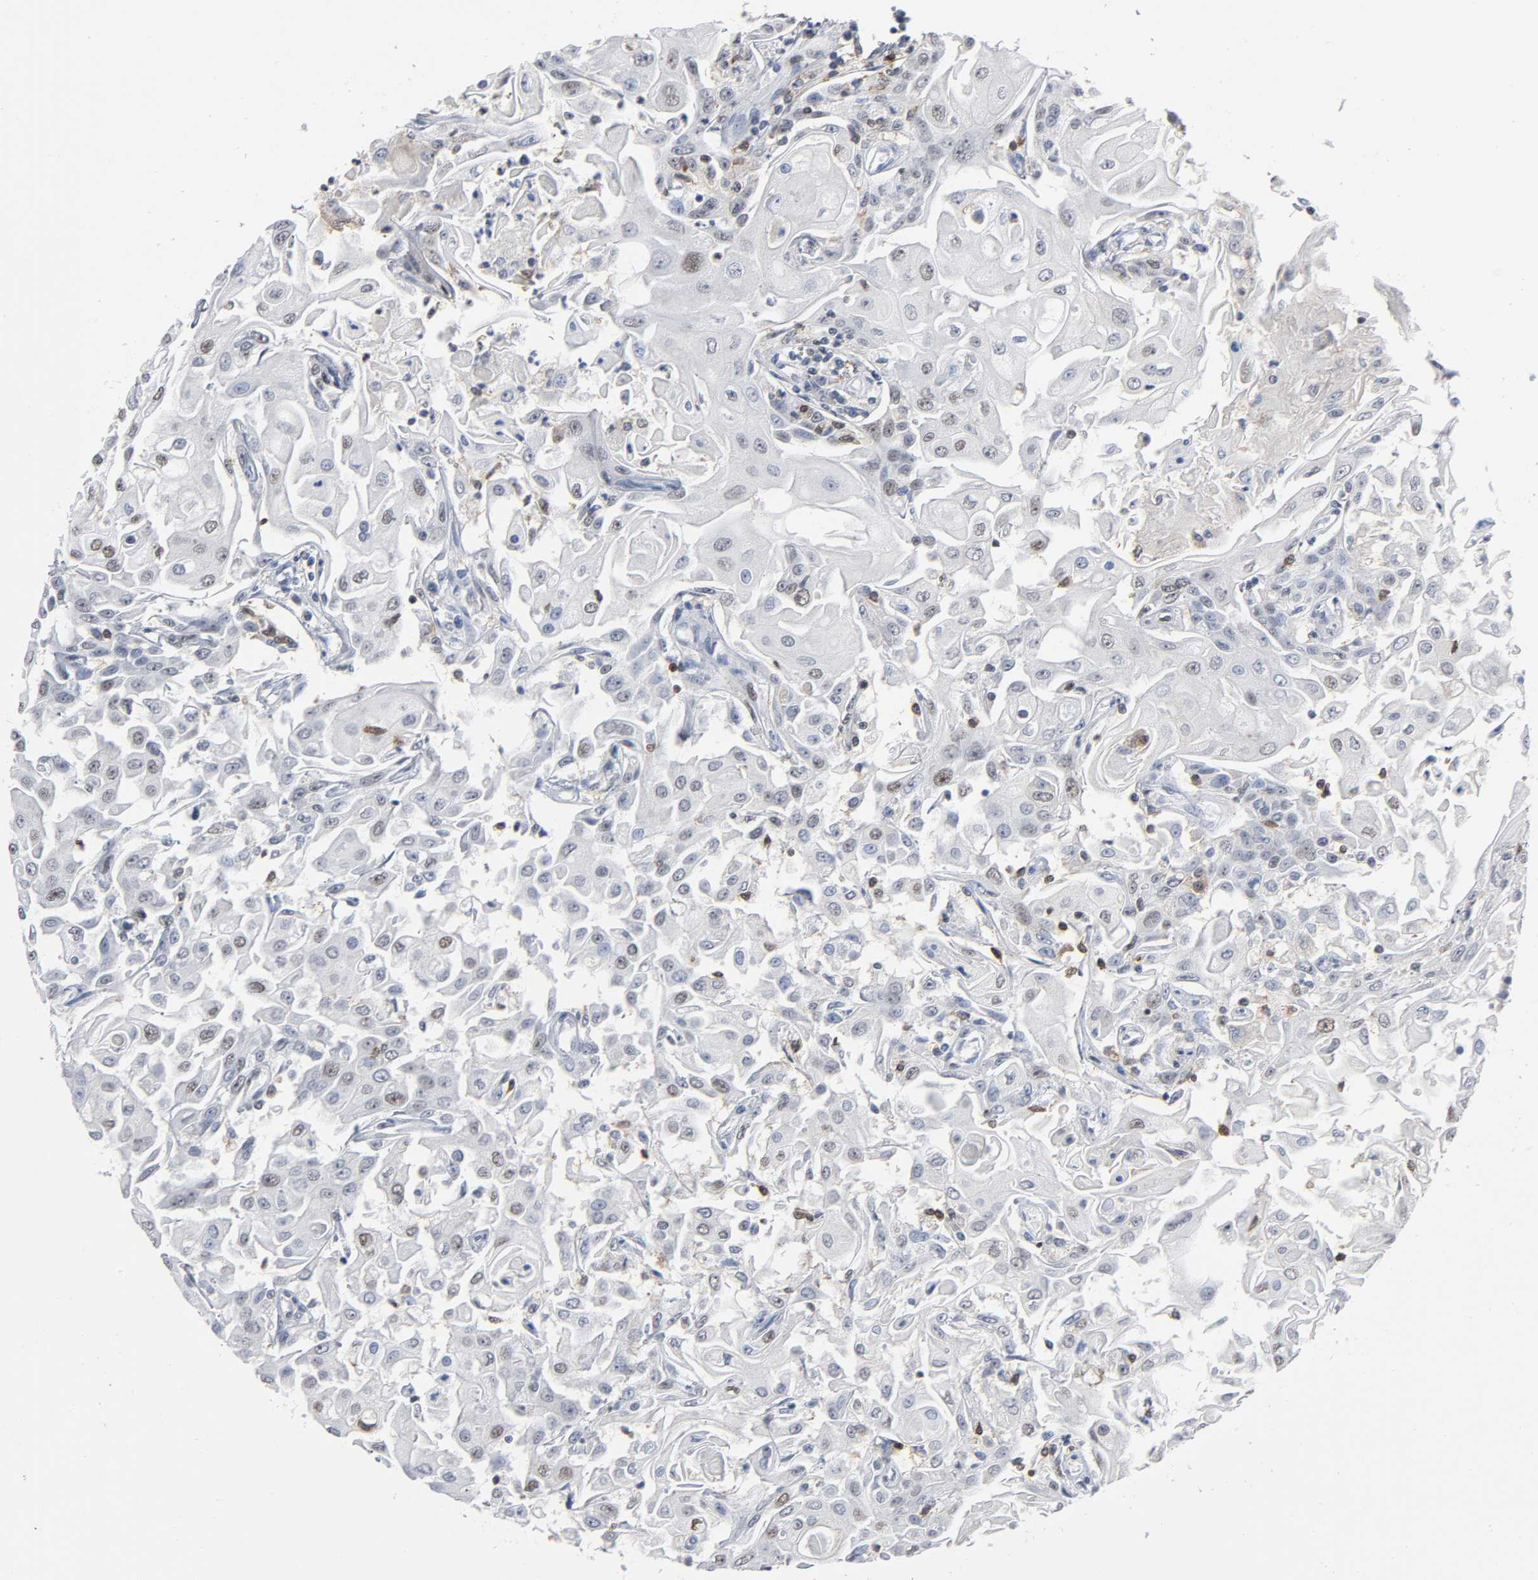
{"staining": {"intensity": "moderate", "quantity": "25%-75%", "location": "nuclear"}, "tissue": "head and neck cancer", "cell_type": "Tumor cells", "image_type": "cancer", "snomed": [{"axis": "morphology", "description": "Squamous cell carcinoma, NOS"}, {"axis": "topography", "description": "Oral tissue"}, {"axis": "topography", "description": "Head-Neck"}], "caption": "The photomicrograph exhibits immunohistochemical staining of head and neck cancer (squamous cell carcinoma). There is moderate nuclear staining is present in approximately 25%-75% of tumor cells. (DAB IHC, brown staining for protein, blue staining for nuclei).", "gene": "WAS", "patient": {"sex": "female", "age": 76}}